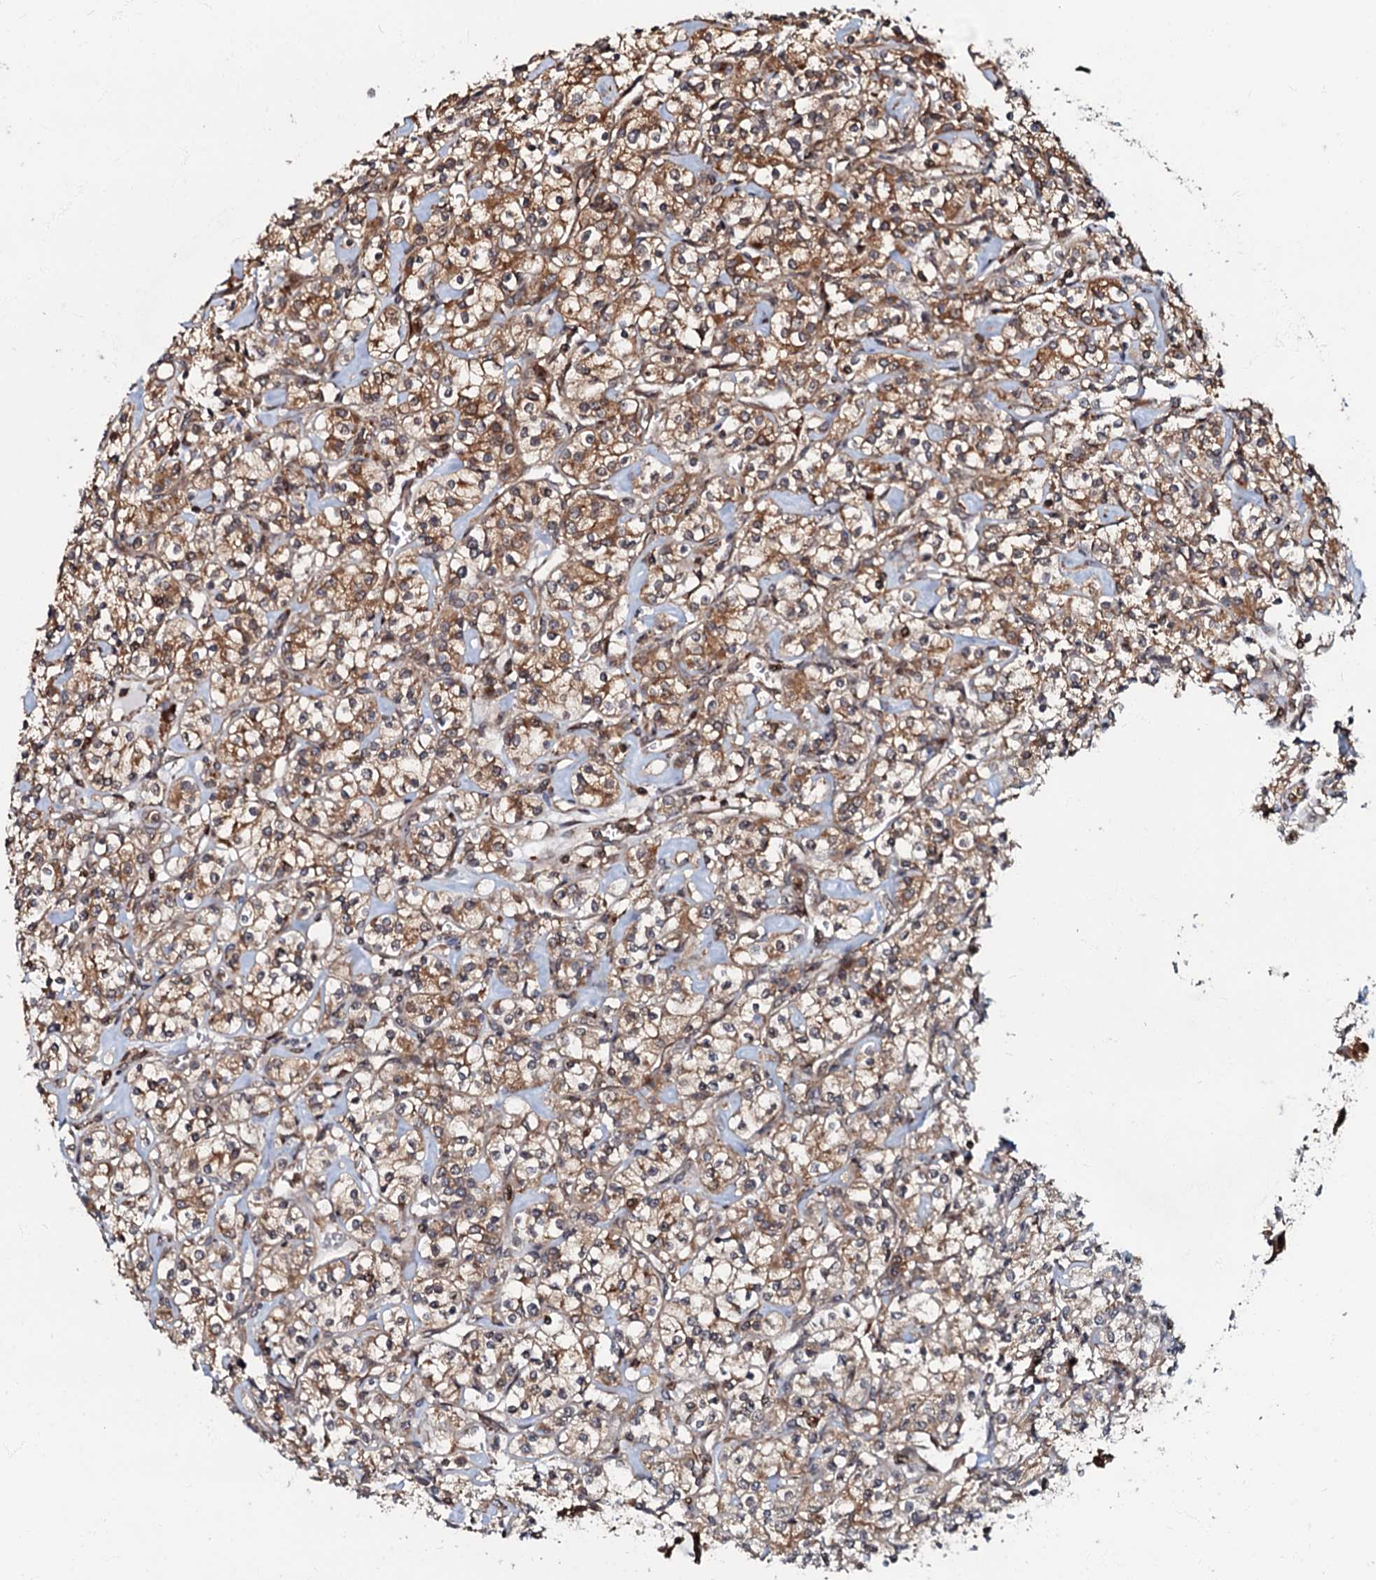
{"staining": {"intensity": "moderate", "quantity": ">75%", "location": "cytoplasmic/membranous"}, "tissue": "renal cancer", "cell_type": "Tumor cells", "image_type": "cancer", "snomed": [{"axis": "morphology", "description": "Adenocarcinoma, NOS"}, {"axis": "topography", "description": "Kidney"}], "caption": "The immunohistochemical stain shows moderate cytoplasmic/membranous staining in tumor cells of renal cancer tissue. (DAB (3,3'-diaminobenzidine) IHC, brown staining for protein, blue staining for nuclei).", "gene": "OSBP", "patient": {"sex": "male", "age": 77}}